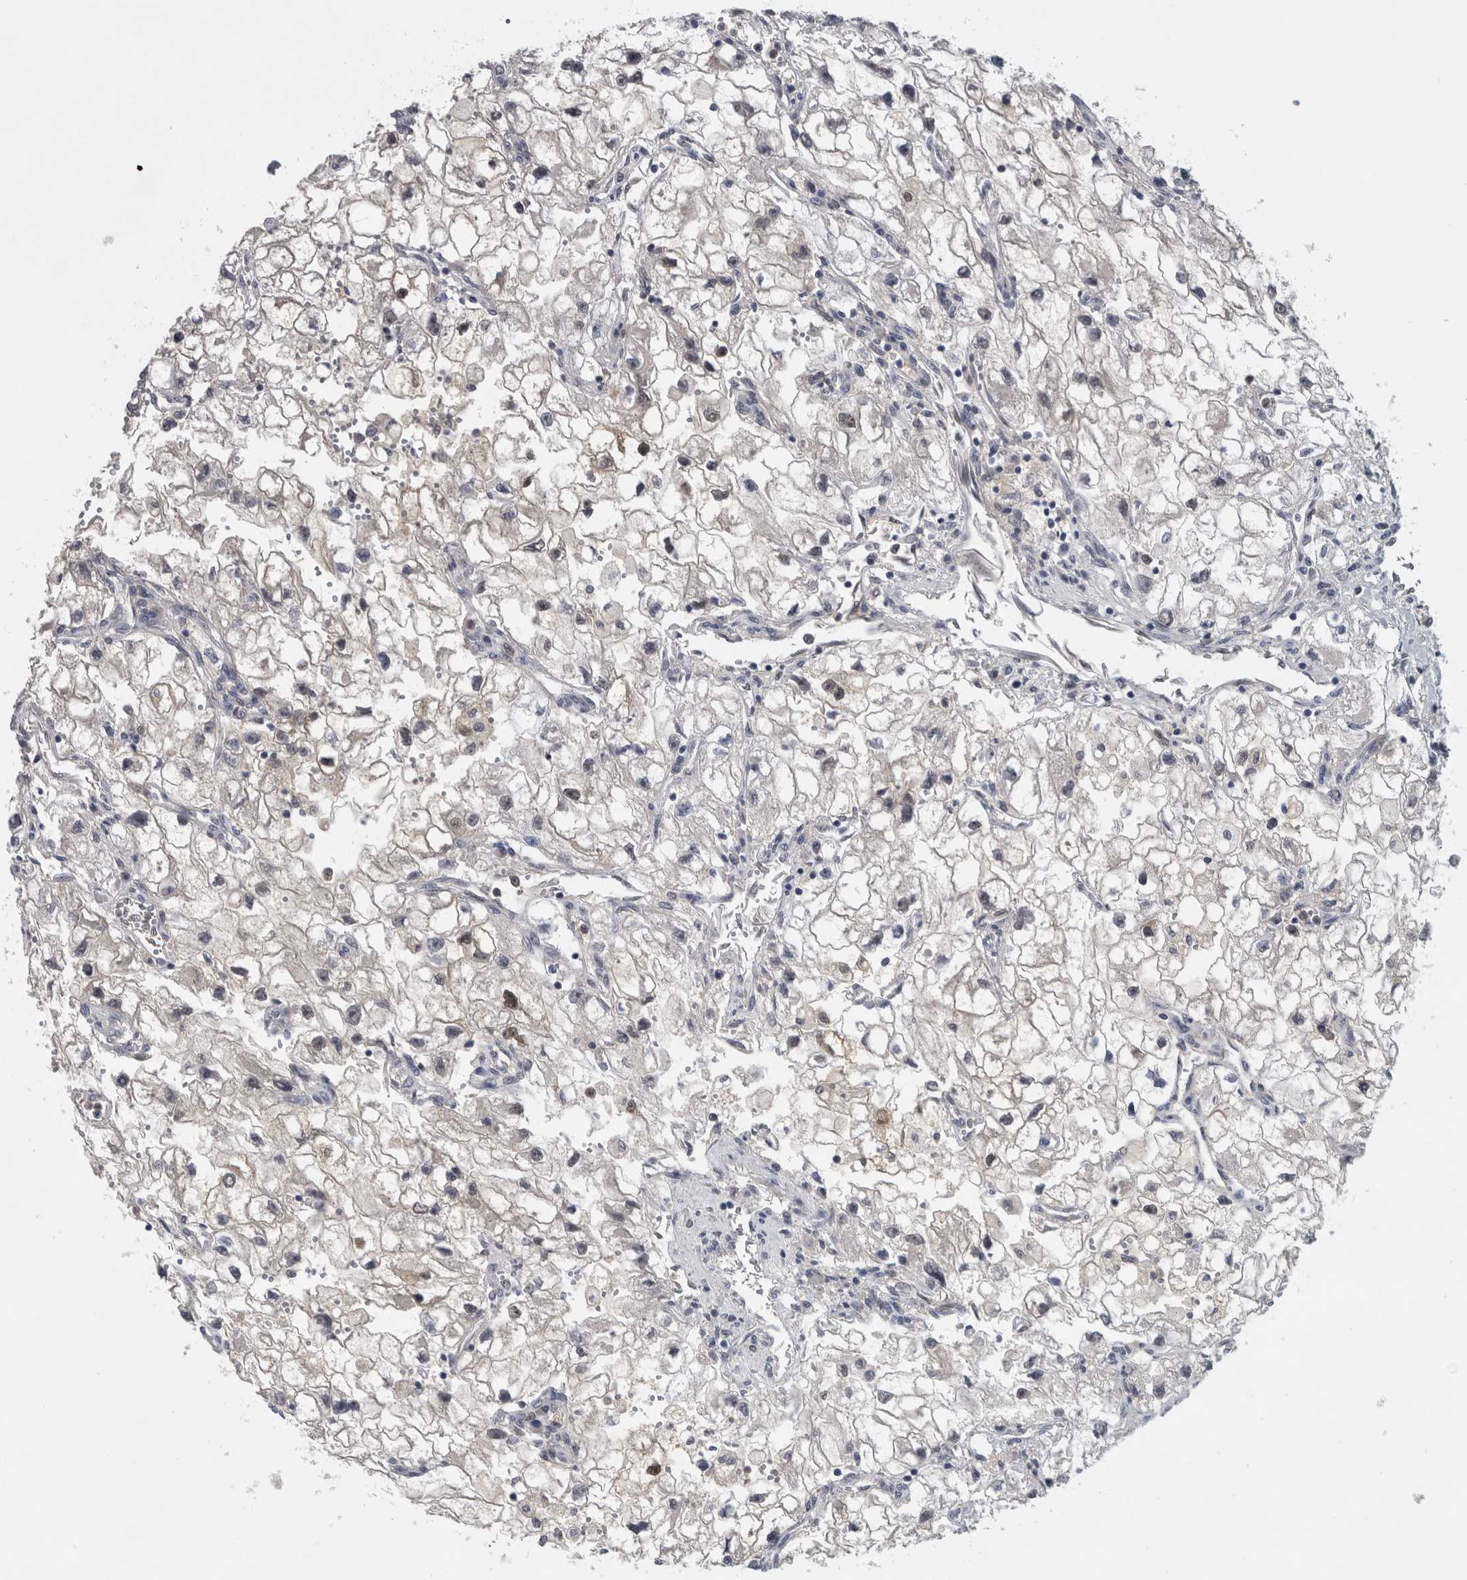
{"staining": {"intensity": "negative", "quantity": "none", "location": "none"}, "tissue": "renal cancer", "cell_type": "Tumor cells", "image_type": "cancer", "snomed": [{"axis": "morphology", "description": "Adenocarcinoma, NOS"}, {"axis": "topography", "description": "Kidney"}], "caption": "The image demonstrates no staining of tumor cells in adenocarcinoma (renal).", "gene": "NAPRT", "patient": {"sex": "female", "age": 70}}